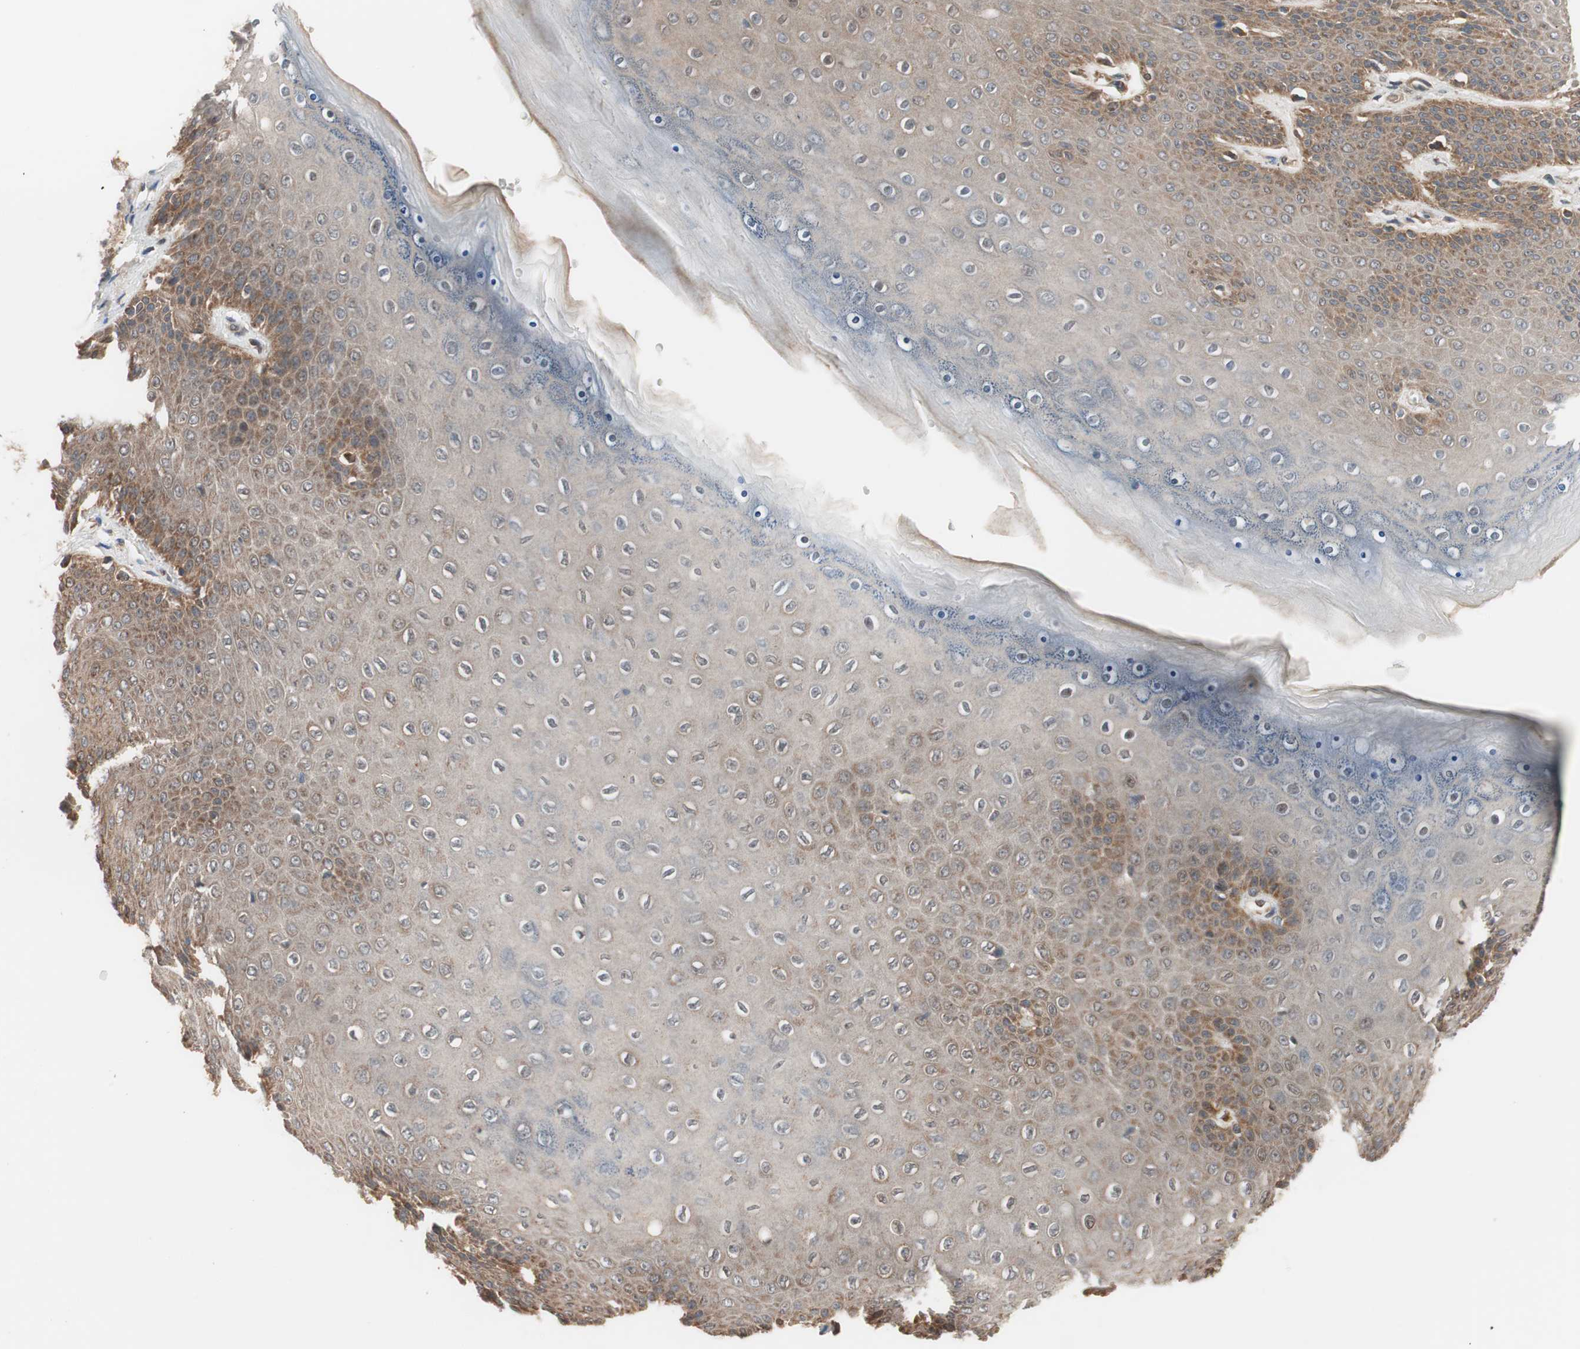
{"staining": {"intensity": "moderate", "quantity": ">75%", "location": "cytoplasmic/membranous"}, "tissue": "skin", "cell_type": "Epidermal cells", "image_type": "normal", "snomed": [{"axis": "morphology", "description": "Normal tissue, NOS"}, {"axis": "topography", "description": "Anal"}], "caption": "Skin stained with immunohistochemistry demonstrates moderate cytoplasmic/membranous staining in about >75% of epidermal cells.", "gene": "HMBS", "patient": {"sex": "female", "age": 46}}